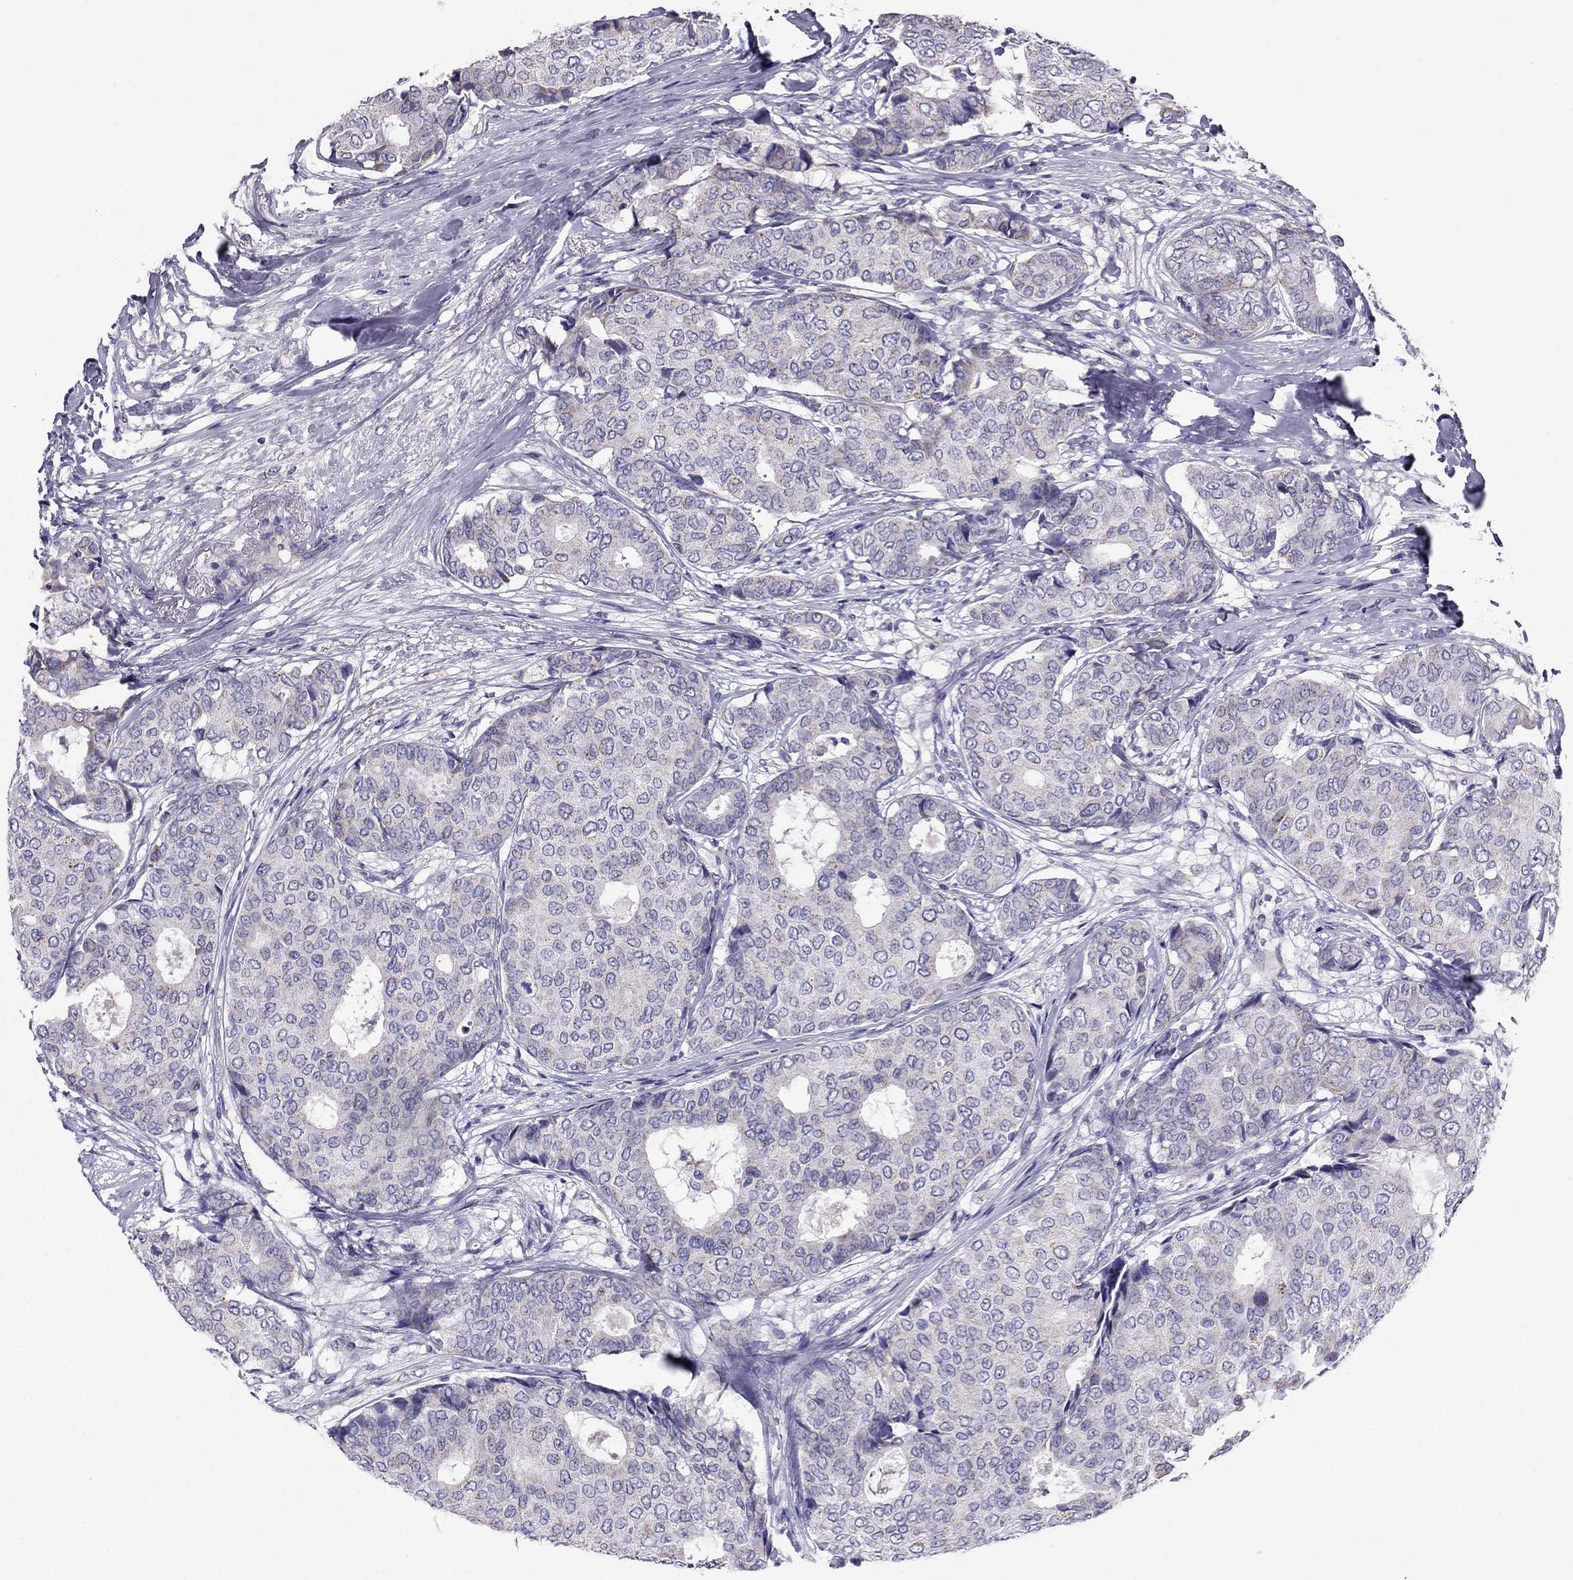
{"staining": {"intensity": "weak", "quantity": "<25%", "location": "cytoplasmic/membranous"}, "tissue": "breast cancer", "cell_type": "Tumor cells", "image_type": "cancer", "snomed": [{"axis": "morphology", "description": "Duct carcinoma"}, {"axis": "topography", "description": "Breast"}], "caption": "Immunohistochemistry image of human infiltrating ductal carcinoma (breast) stained for a protein (brown), which demonstrates no positivity in tumor cells.", "gene": "DSC1", "patient": {"sex": "female", "age": 75}}